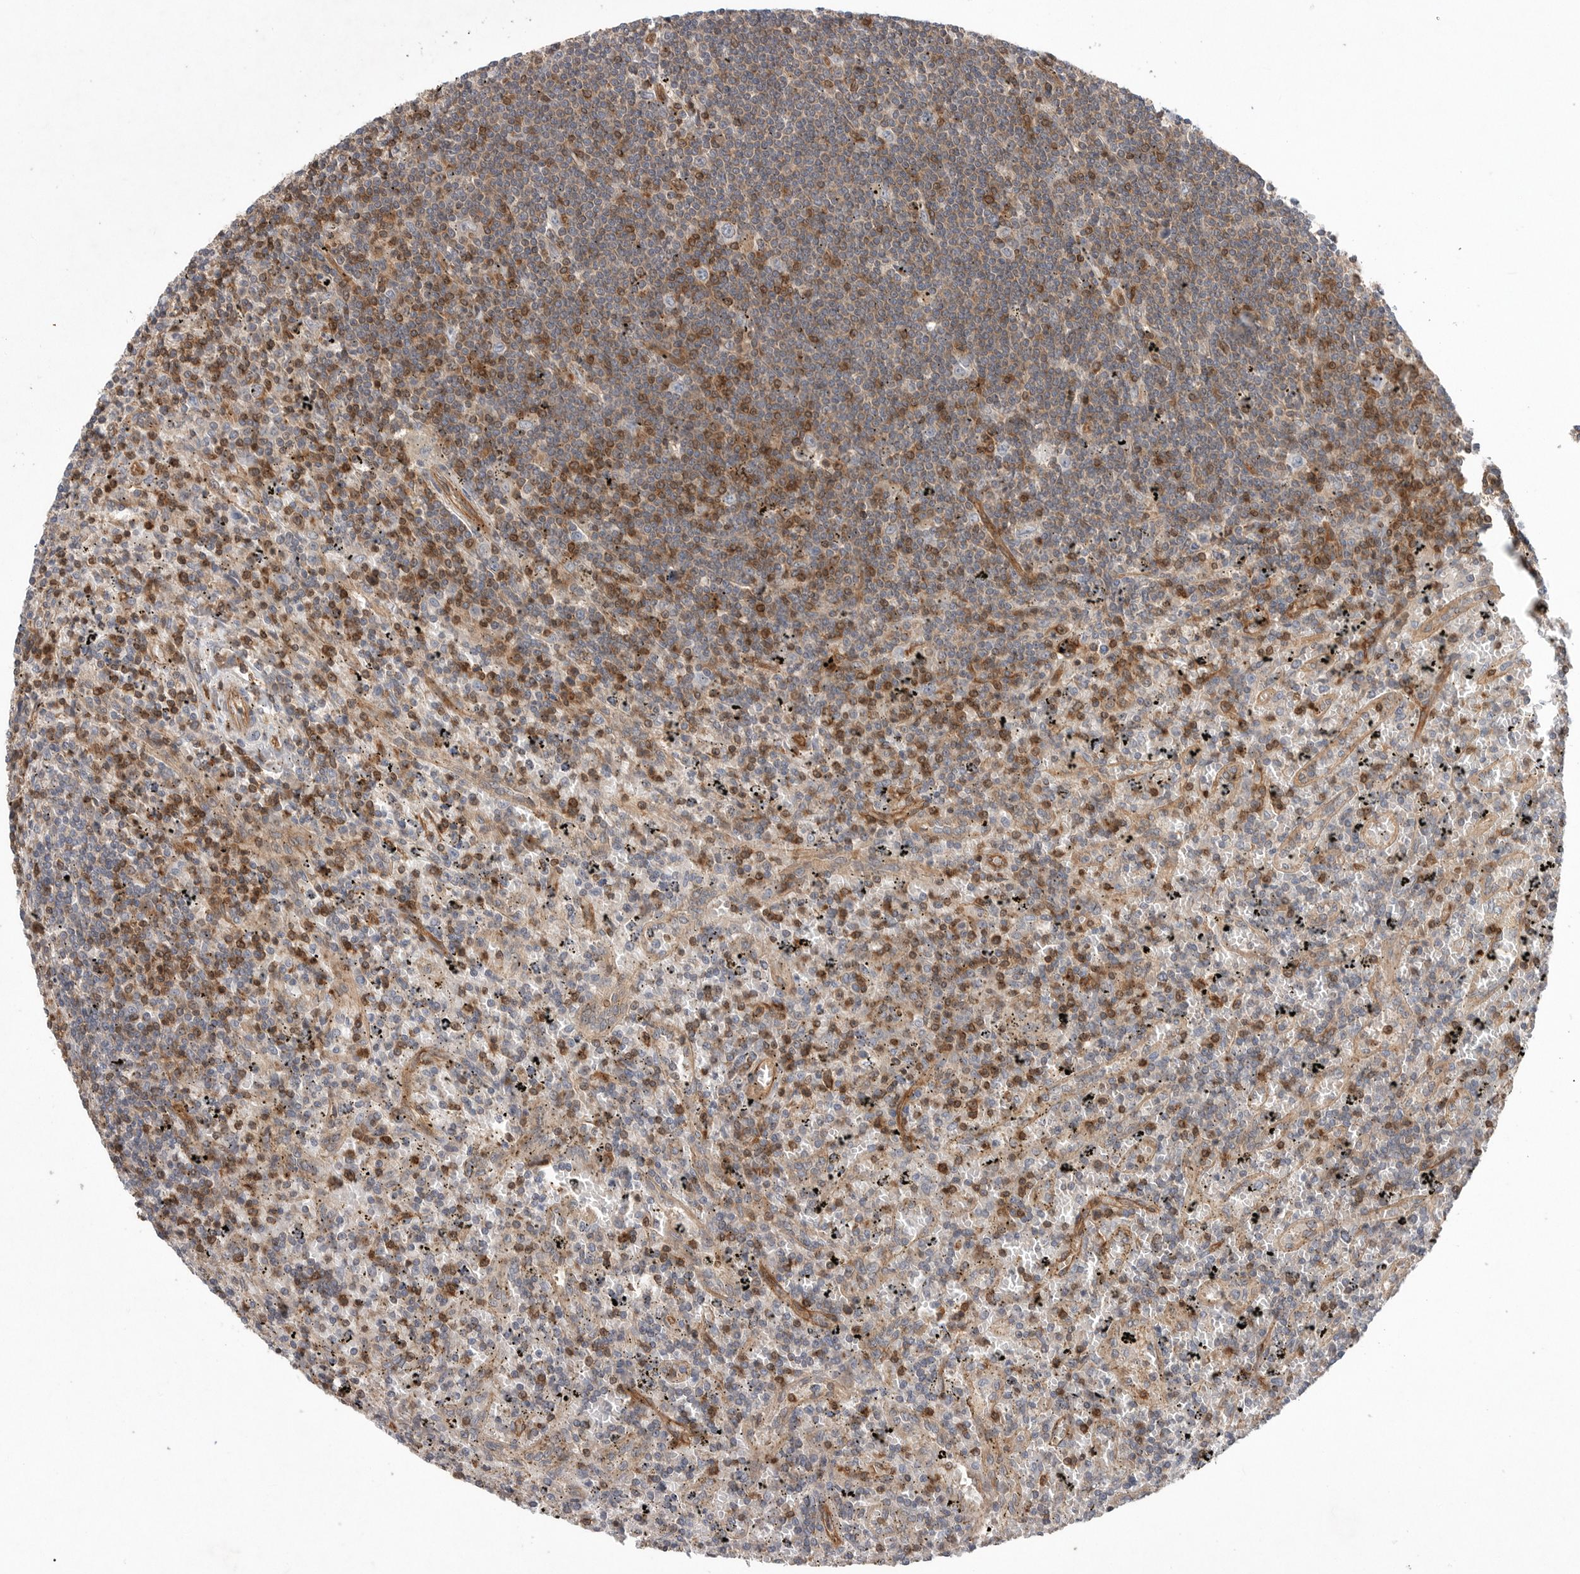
{"staining": {"intensity": "negative", "quantity": "none", "location": "none"}, "tissue": "lymphoma", "cell_type": "Tumor cells", "image_type": "cancer", "snomed": [{"axis": "morphology", "description": "Malignant lymphoma, non-Hodgkin's type, Low grade"}, {"axis": "topography", "description": "Spleen"}], "caption": "The IHC photomicrograph has no significant staining in tumor cells of malignant lymphoma, non-Hodgkin's type (low-grade) tissue. (DAB immunohistochemistry with hematoxylin counter stain).", "gene": "PRKCH", "patient": {"sex": "male", "age": 76}}